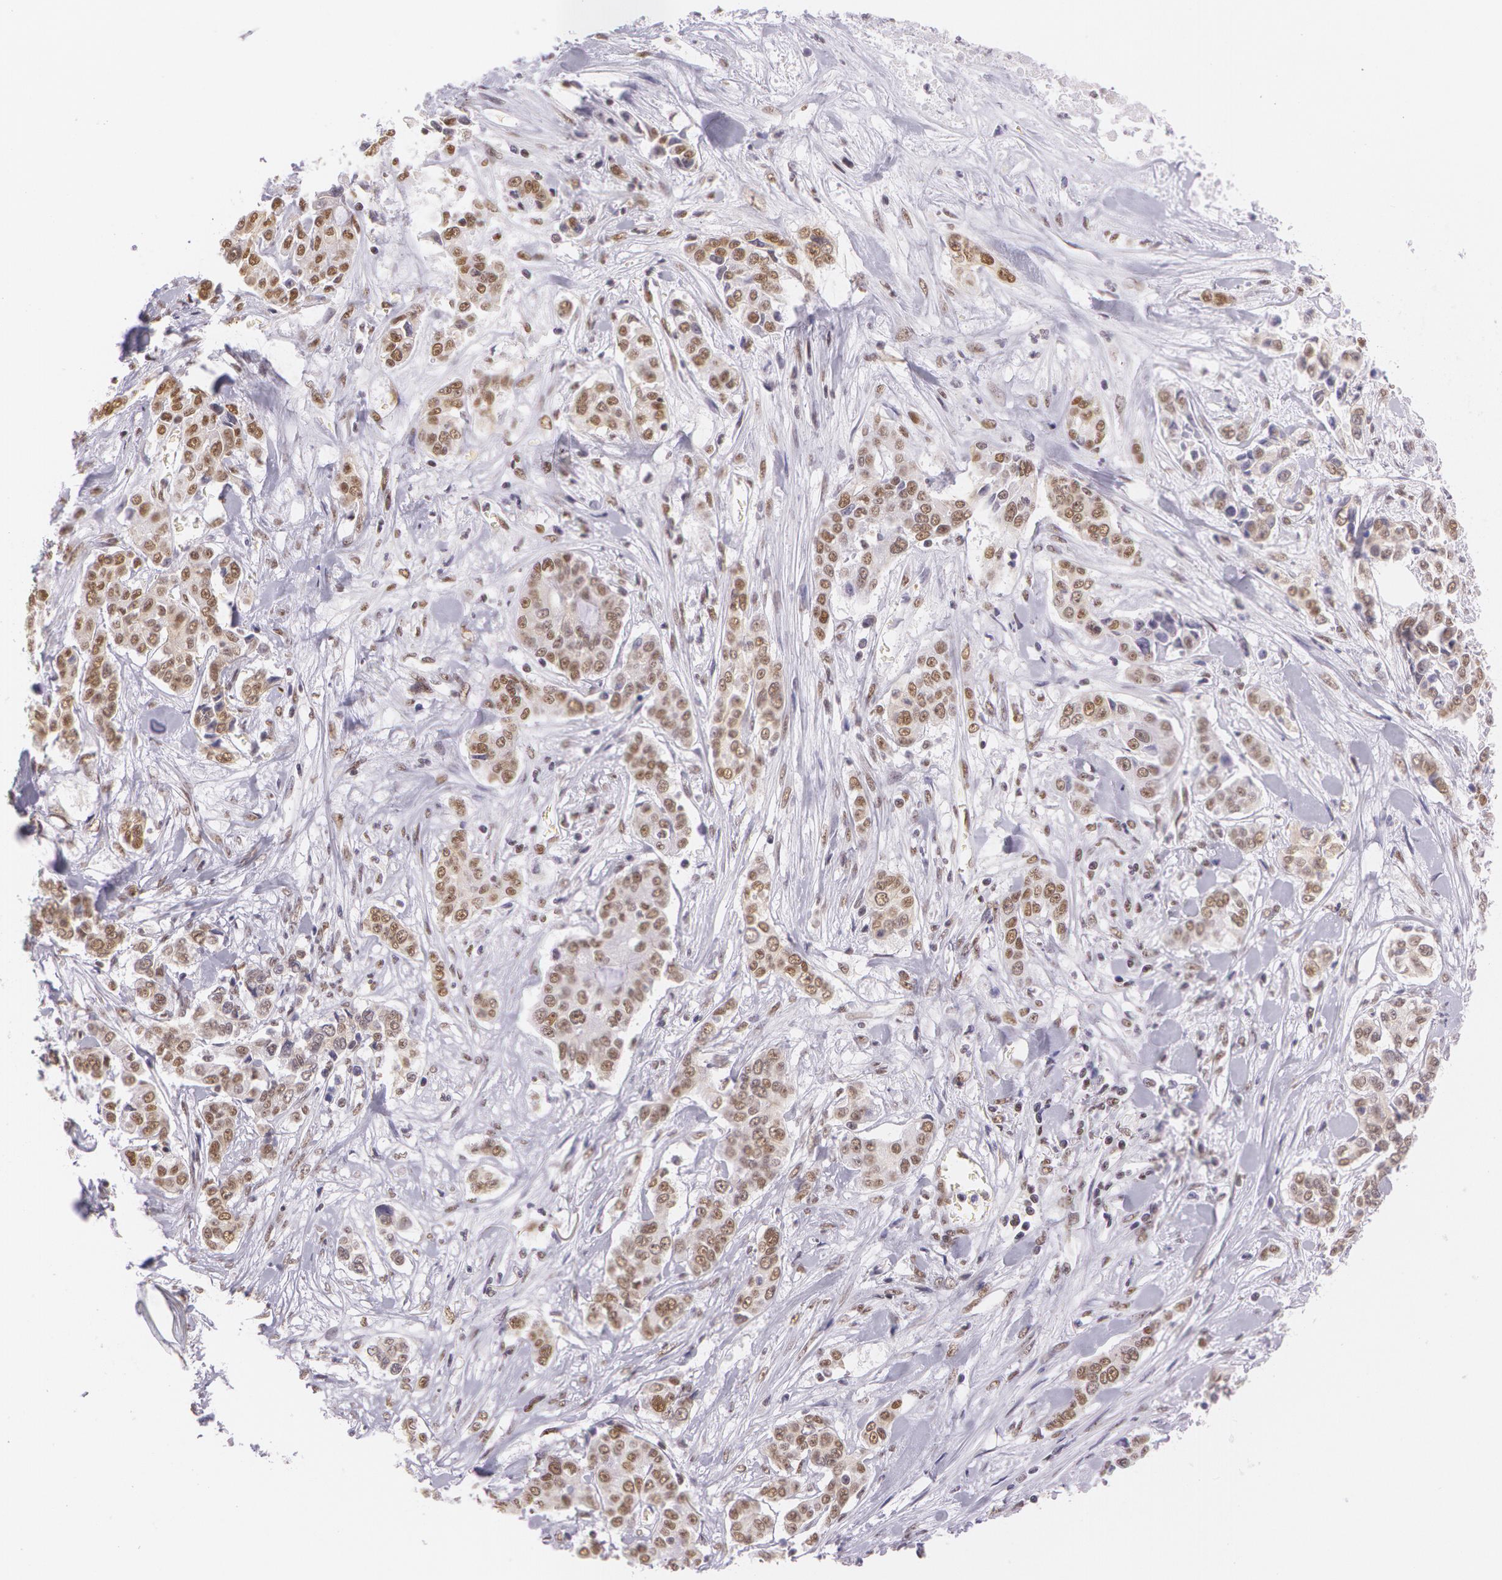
{"staining": {"intensity": "moderate", "quantity": ">75%", "location": "nuclear"}, "tissue": "pancreatic cancer", "cell_type": "Tumor cells", "image_type": "cancer", "snomed": [{"axis": "morphology", "description": "Adenocarcinoma, NOS"}, {"axis": "topography", "description": "Pancreas"}], "caption": "Moderate nuclear protein positivity is seen in about >75% of tumor cells in pancreatic cancer (adenocarcinoma).", "gene": "NBN", "patient": {"sex": "female", "age": 52}}